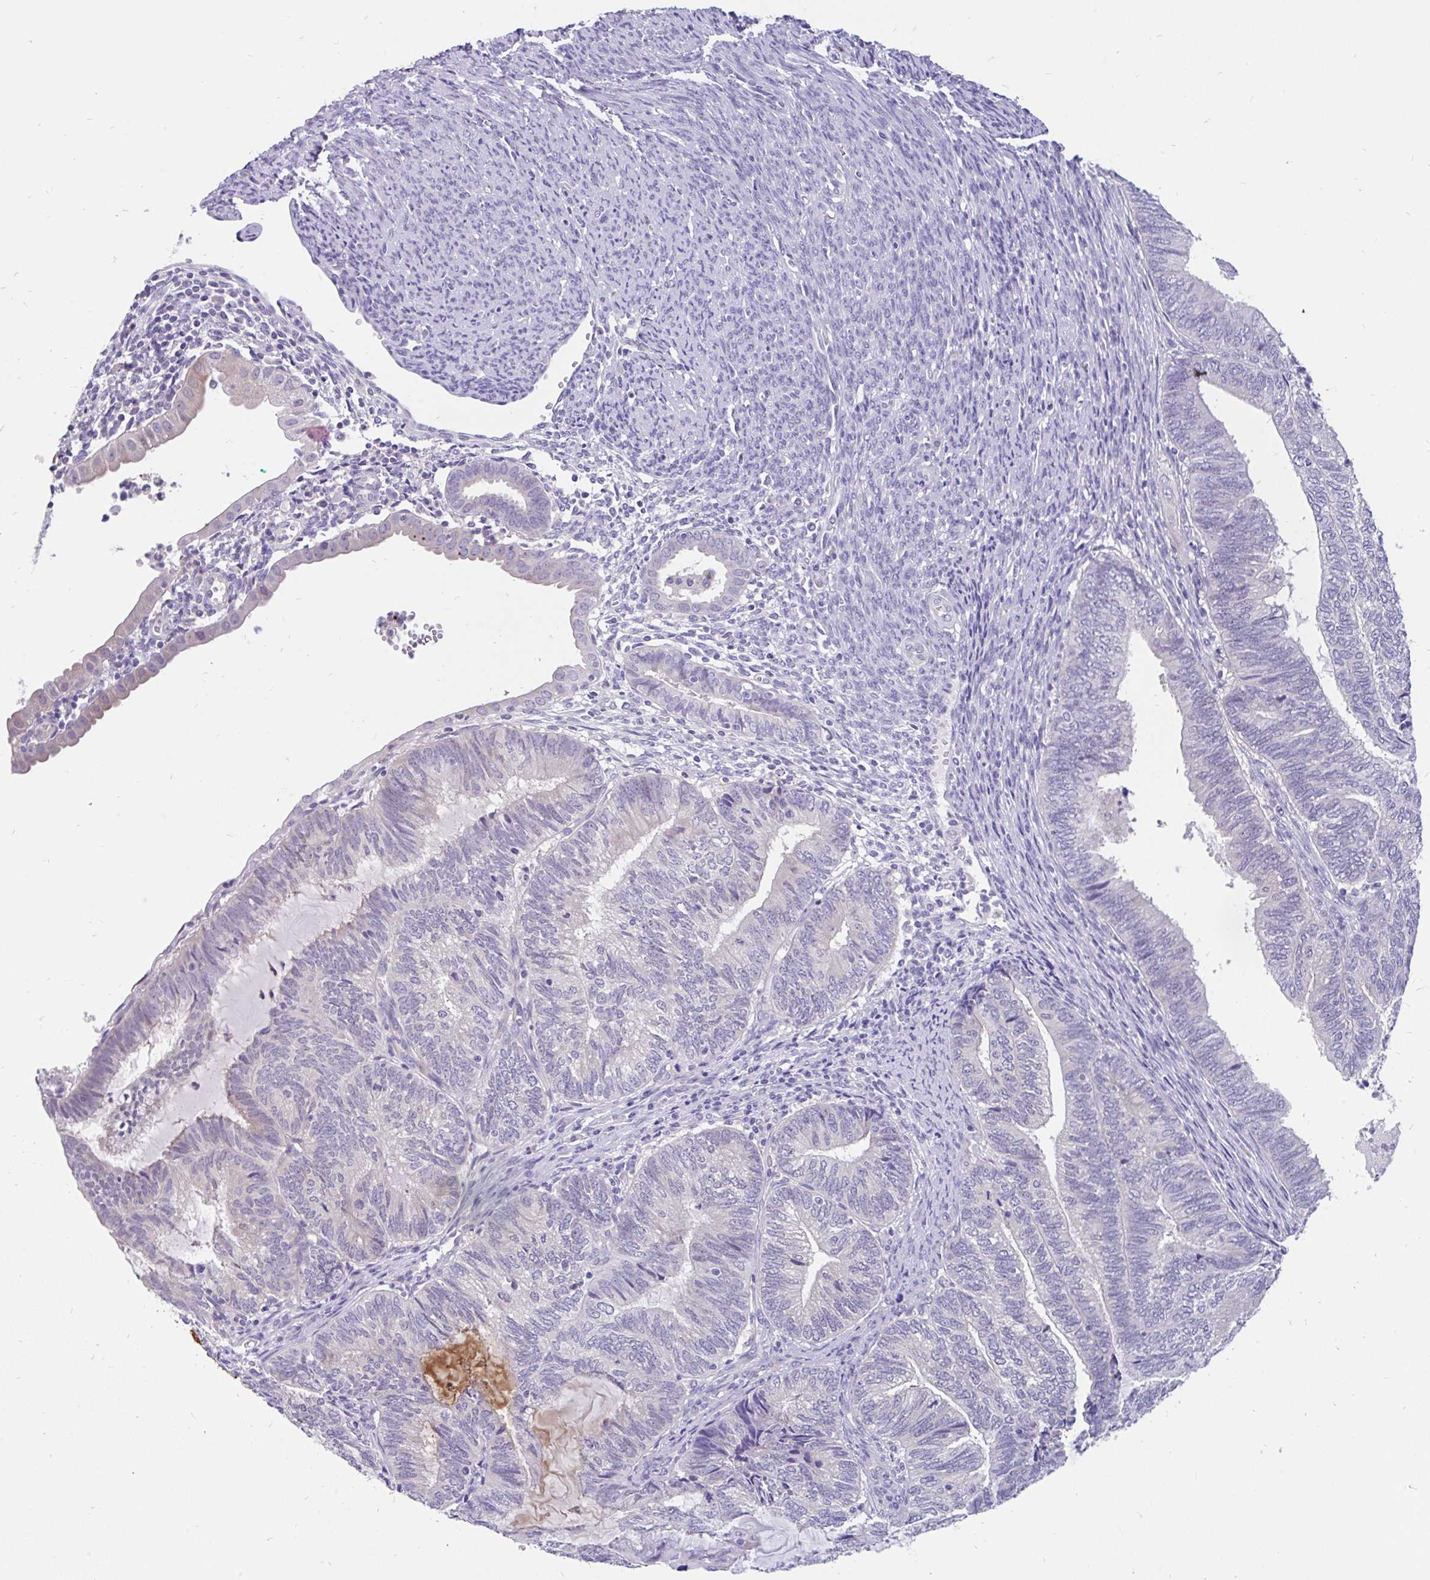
{"staining": {"intensity": "negative", "quantity": "none", "location": "none"}, "tissue": "endometrial cancer", "cell_type": "Tumor cells", "image_type": "cancer", "snomed": [{"axis": "morphology", "description": "Adenocarcinoma, NOS"}, {"axis": "topography", "description": "Uterus"}, {"axis": "topography", "description": "Endometrium"}], "caption": "Endometrial cancer (adenocarcinoma) stained for a protein using IHC shows no staining tumor cells.", "gene": "KIAA2013", "patient": {"sex": "female", "age": 70}}